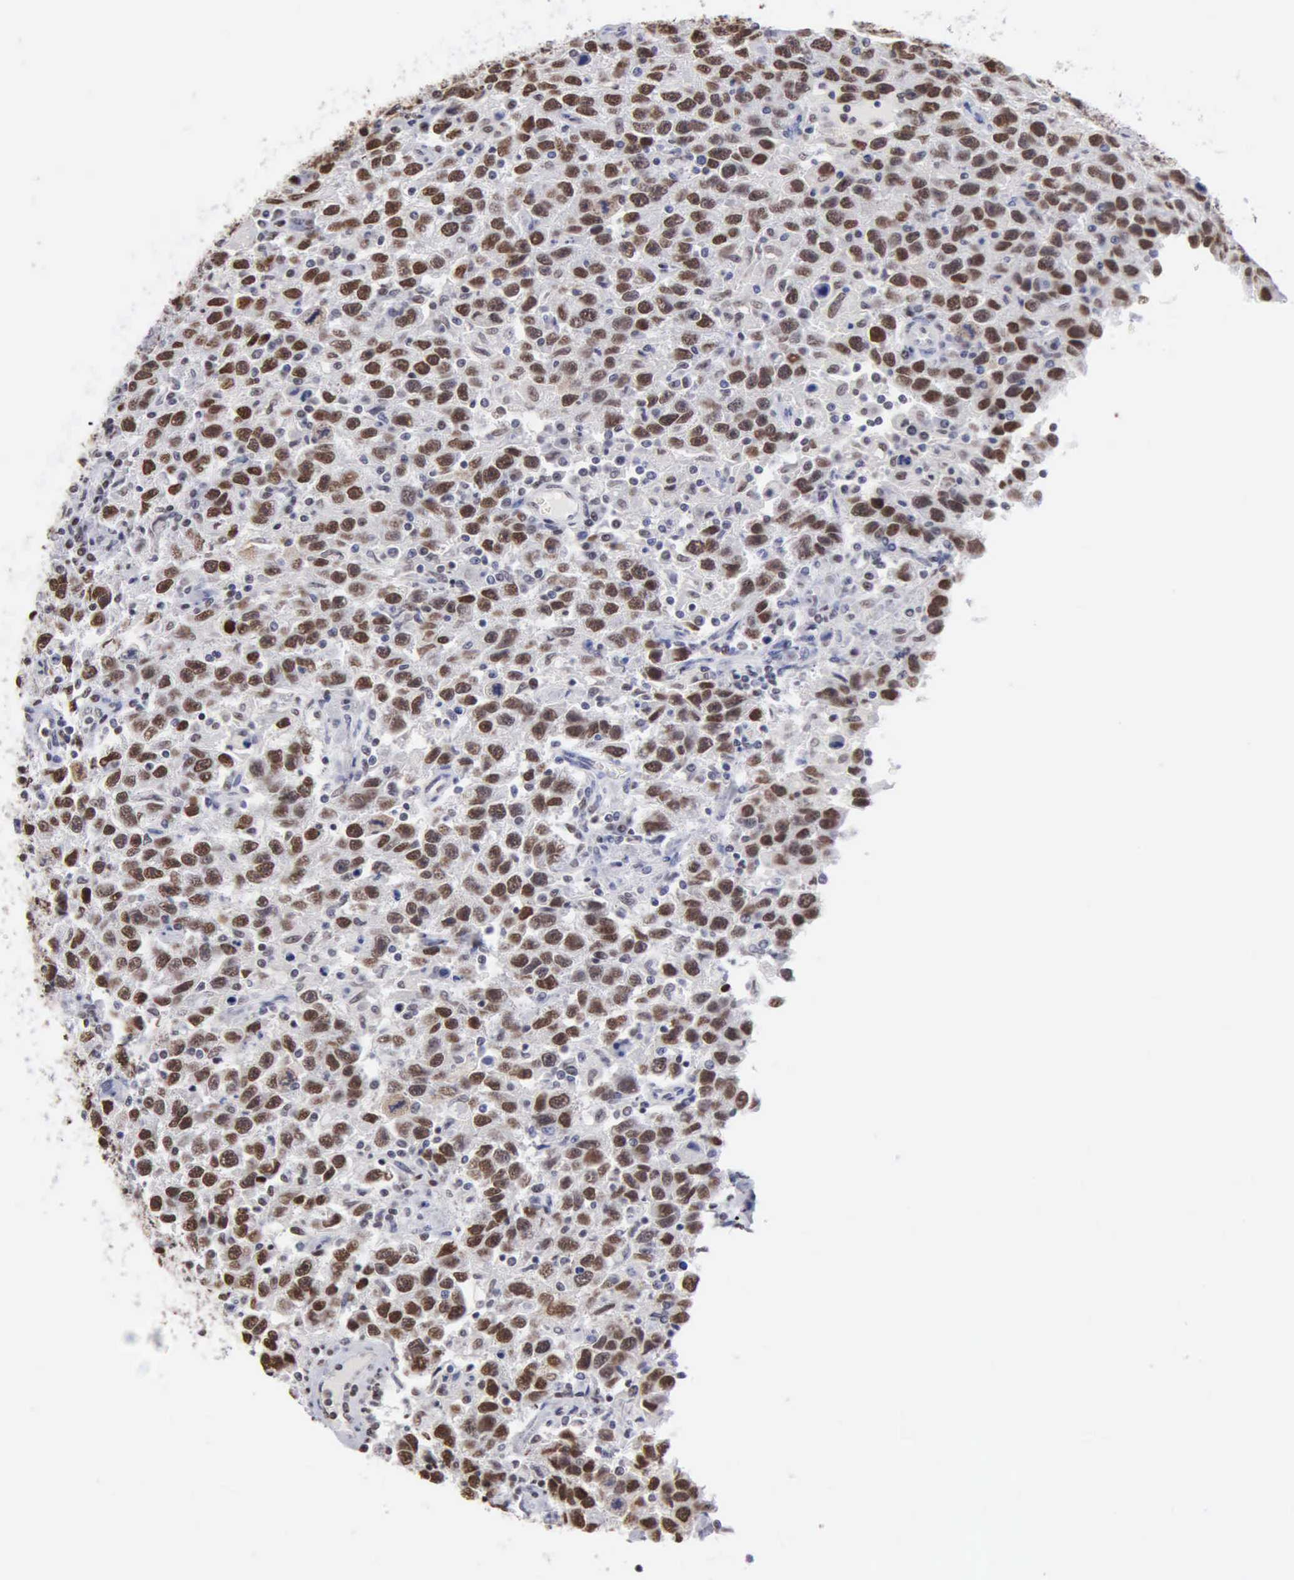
{"staining": {"intensity": "strong", "quantity": ">75%", "location": "nuclear"}, "tissue": "testis cancer", "cell_type": "Tumor cells", "image_type": "cancer", "snomed": [{"axis": "morphology", "description": "Seminoma, NOS"}, {"axis": "topography", "description": "Testis"}], "caption": "Human testis cancer (seminoma) stained with a protein marker displays strong staining in tumor cells.", "gene": "CCNG1", "patient": {"sex": "male", "age": 41}}